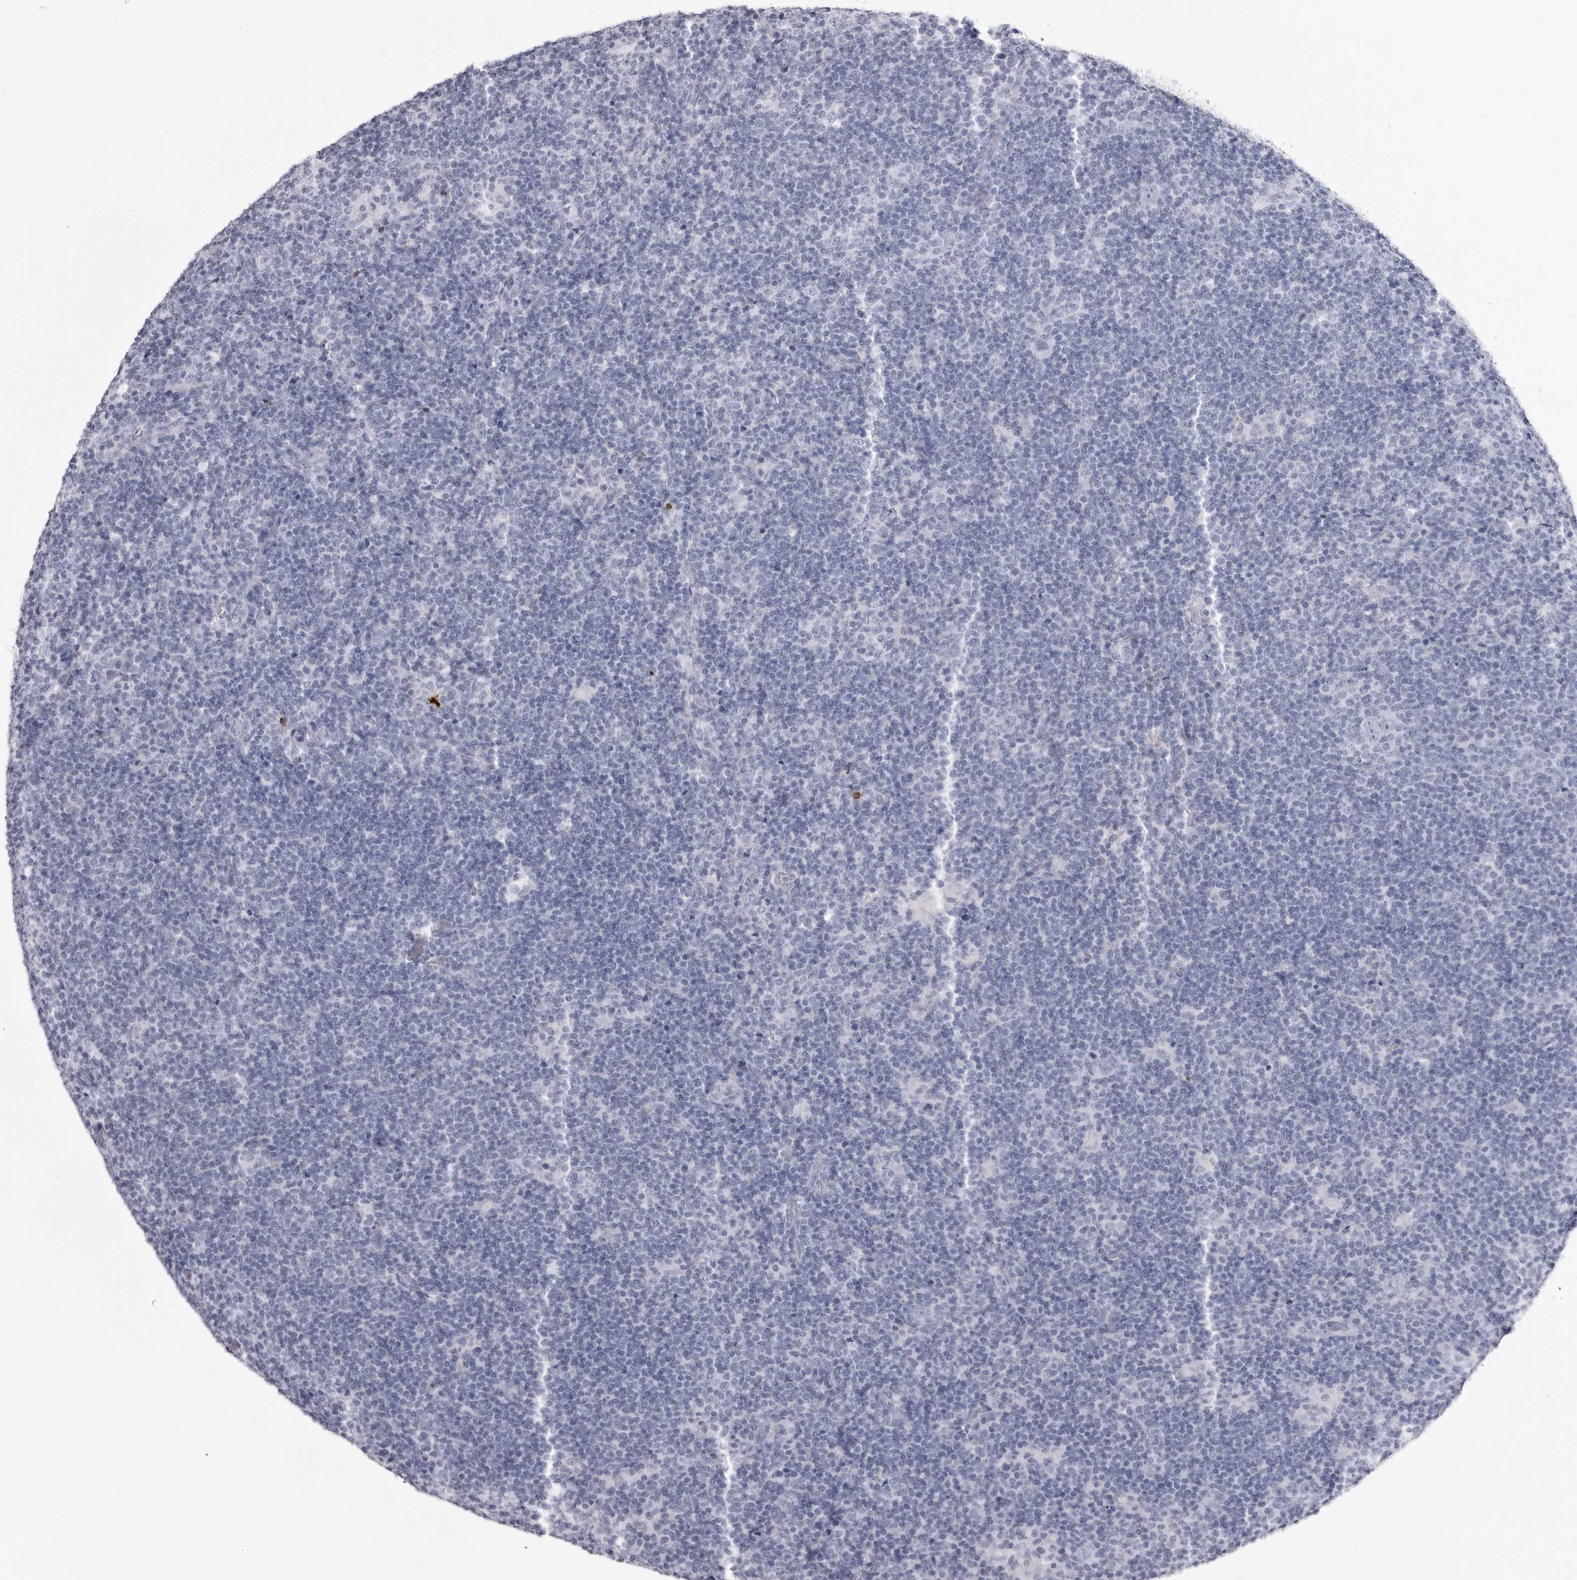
{"staining": {"intensity": "negative", "quantity": "none", "location": "none"}, "tissue": "lymphoma", "cell_type": "Tumor cells", "image_type": "cancer", "snomed": [{"axis": "morphology", "description": "Hodgkin's disease, NOS"}, {"axis": "topography", "description": "Lymph node"}], "caption": "Tumor cells show no significant protein staining in Hodgkin's disease.", "gene": "COL26A1", "patient": {"sex": "female", "age": 57}}